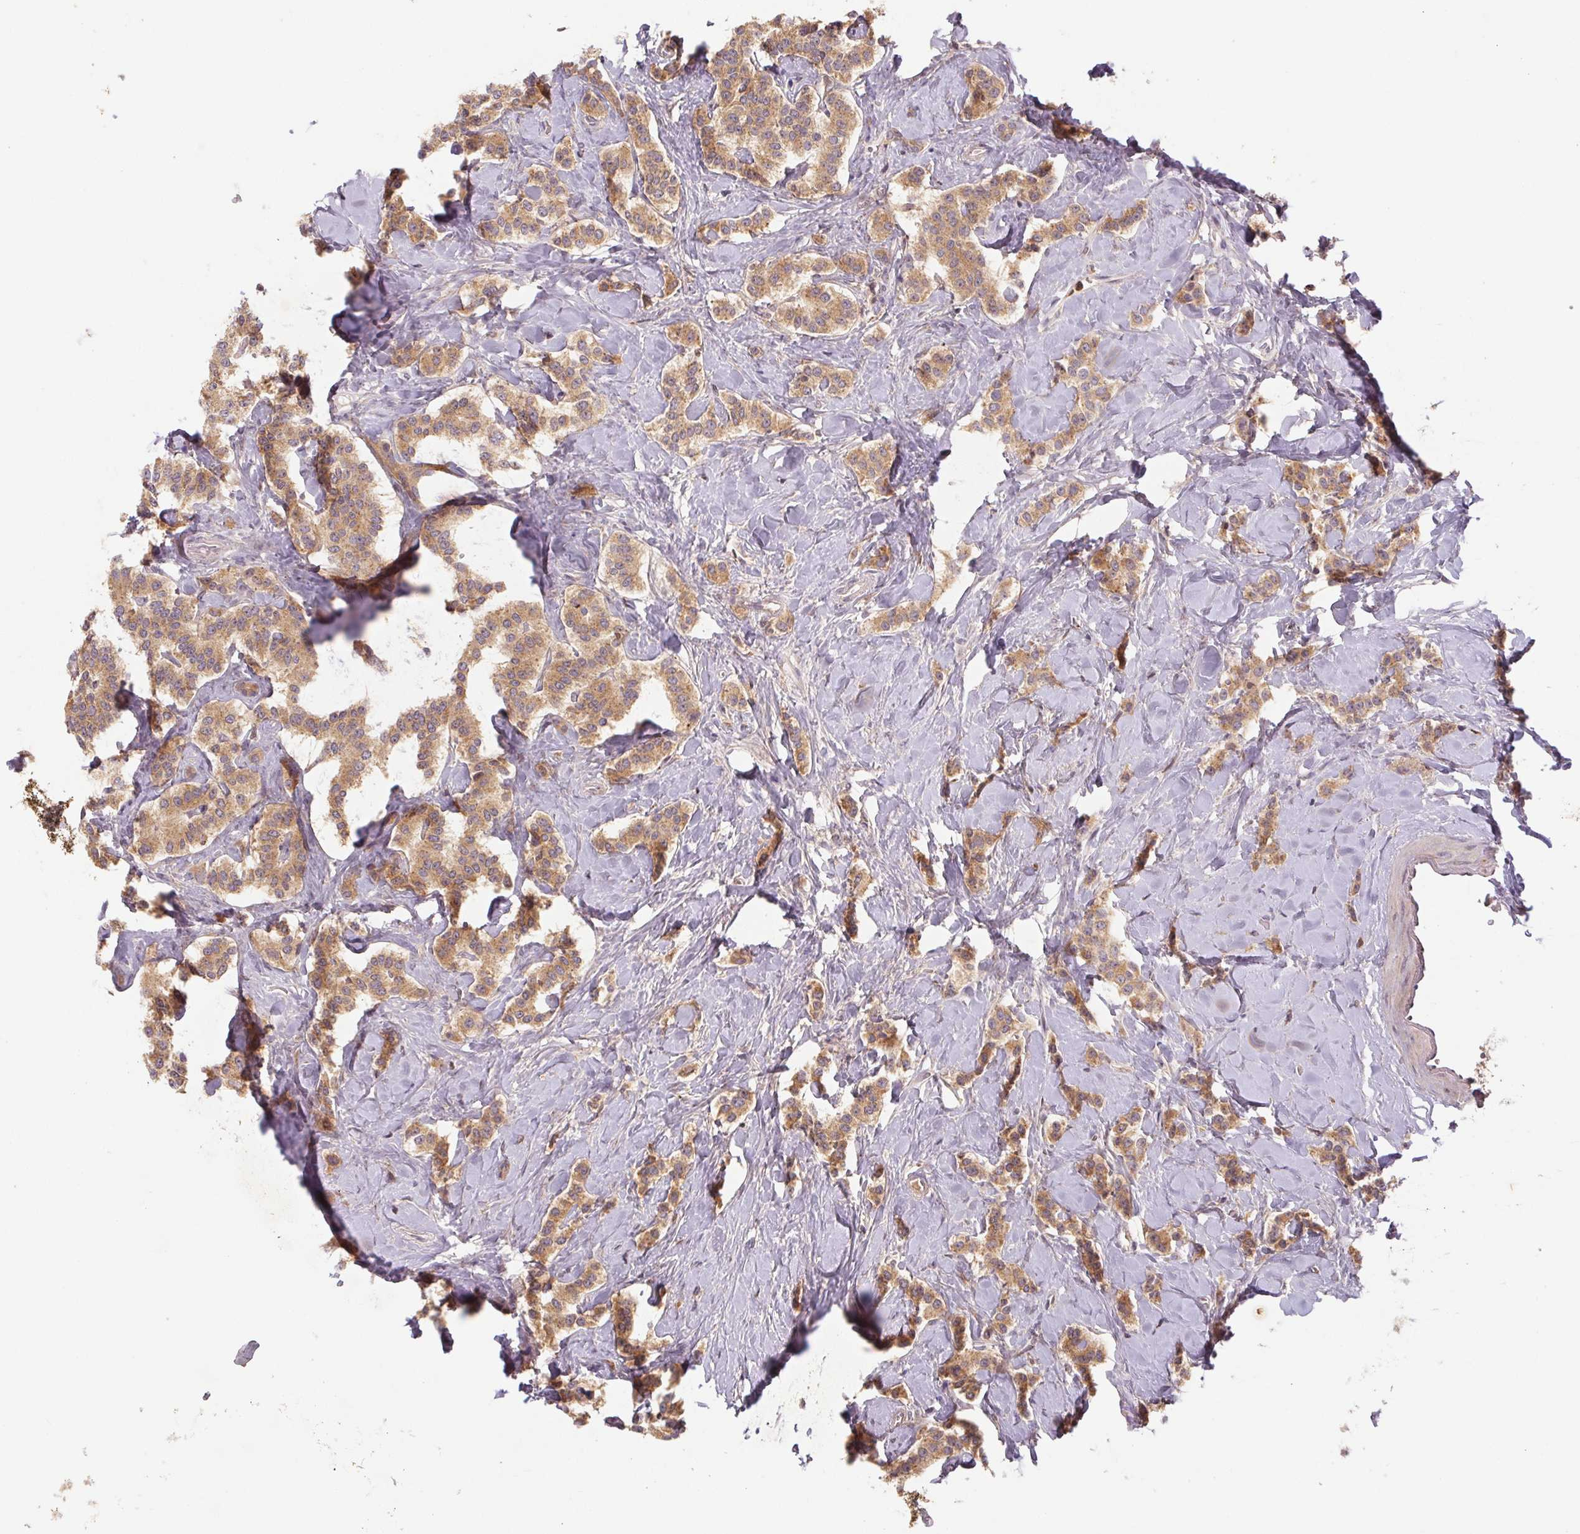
{"staining": {"intensity": "moderate", "quantity": ">75%", "location": "cytoplasmic/membranous"}, "tissue": "carcinoid", "cell_type": "Tumor cells", "image_type": "cancer", "snomed": [{"axis": "morphology", "description": "Normal tissue, NOS"}, {"axis": "morphology", "description": "Carcinoid, malignant, NOS"}, {"axis": "topography", "description": "Pancreas"}], "caption": "Immunohistochemistry (DAB) staining of human malignant carcinoid demonstrates moderate cytoplasmic/membranous protein expression in about >75% of tumor cells. (DAB (3,3'-diaminobenzidine) = brown stain, brightfield microscopy at high magnification).", "gene": "MTHFD1", "patient": {"sex": "male", "age": 36}}